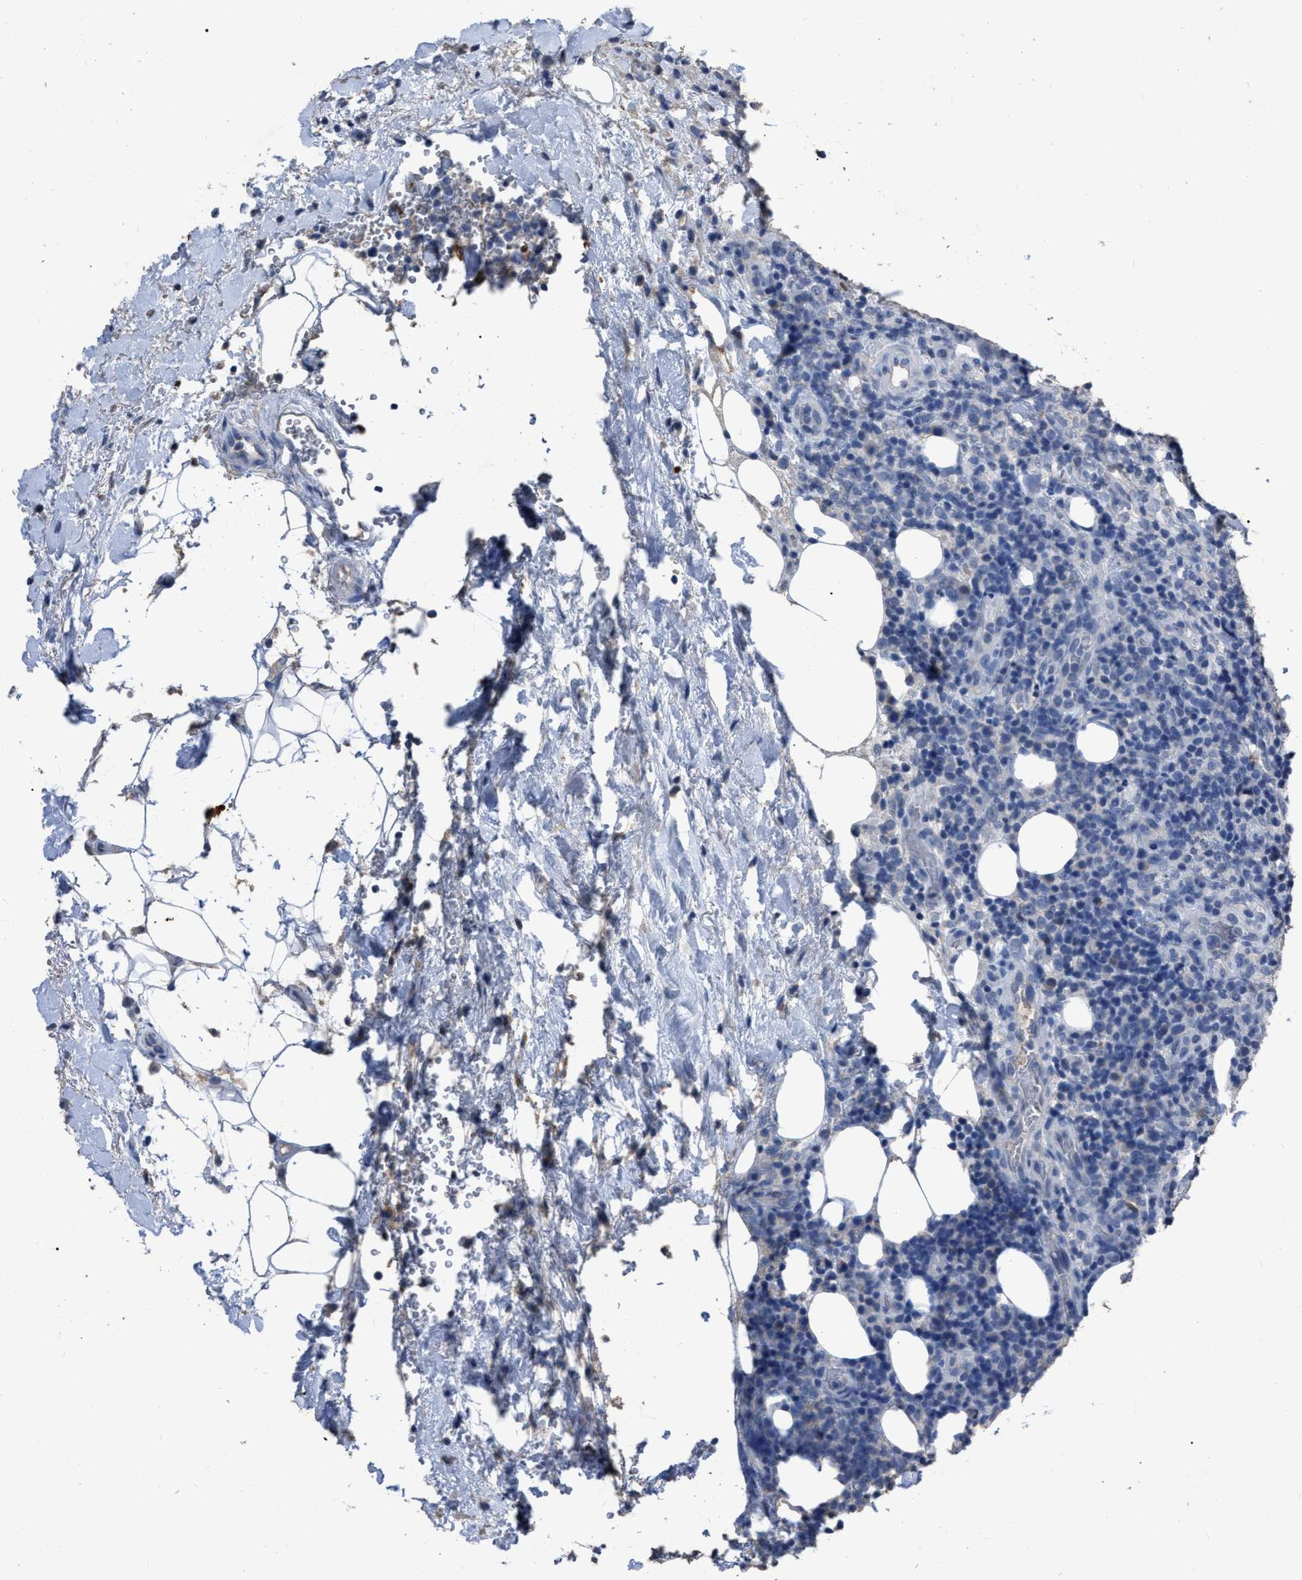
{"staining": {"intensity": "negative", "quantity": "none", "location": "none"}, "tissue": "lymphoma", "cell_type": "Tumor cells", "image_type": "cancer", "snomed": [{"axis": "morphology", "description": "Malignant lymphoma, non-Hodgkin's type, High grade"}, {"axis": "topography", "description": "Lymph node"}], "caption": "A photomicrograph of malignant lymphoma, non-Hodgkin's type (high-grade) stained for a protein displays no brown staining in tumor cells.", "gene": "HABP2", "patient": {"sex": "female", "age": 76}}